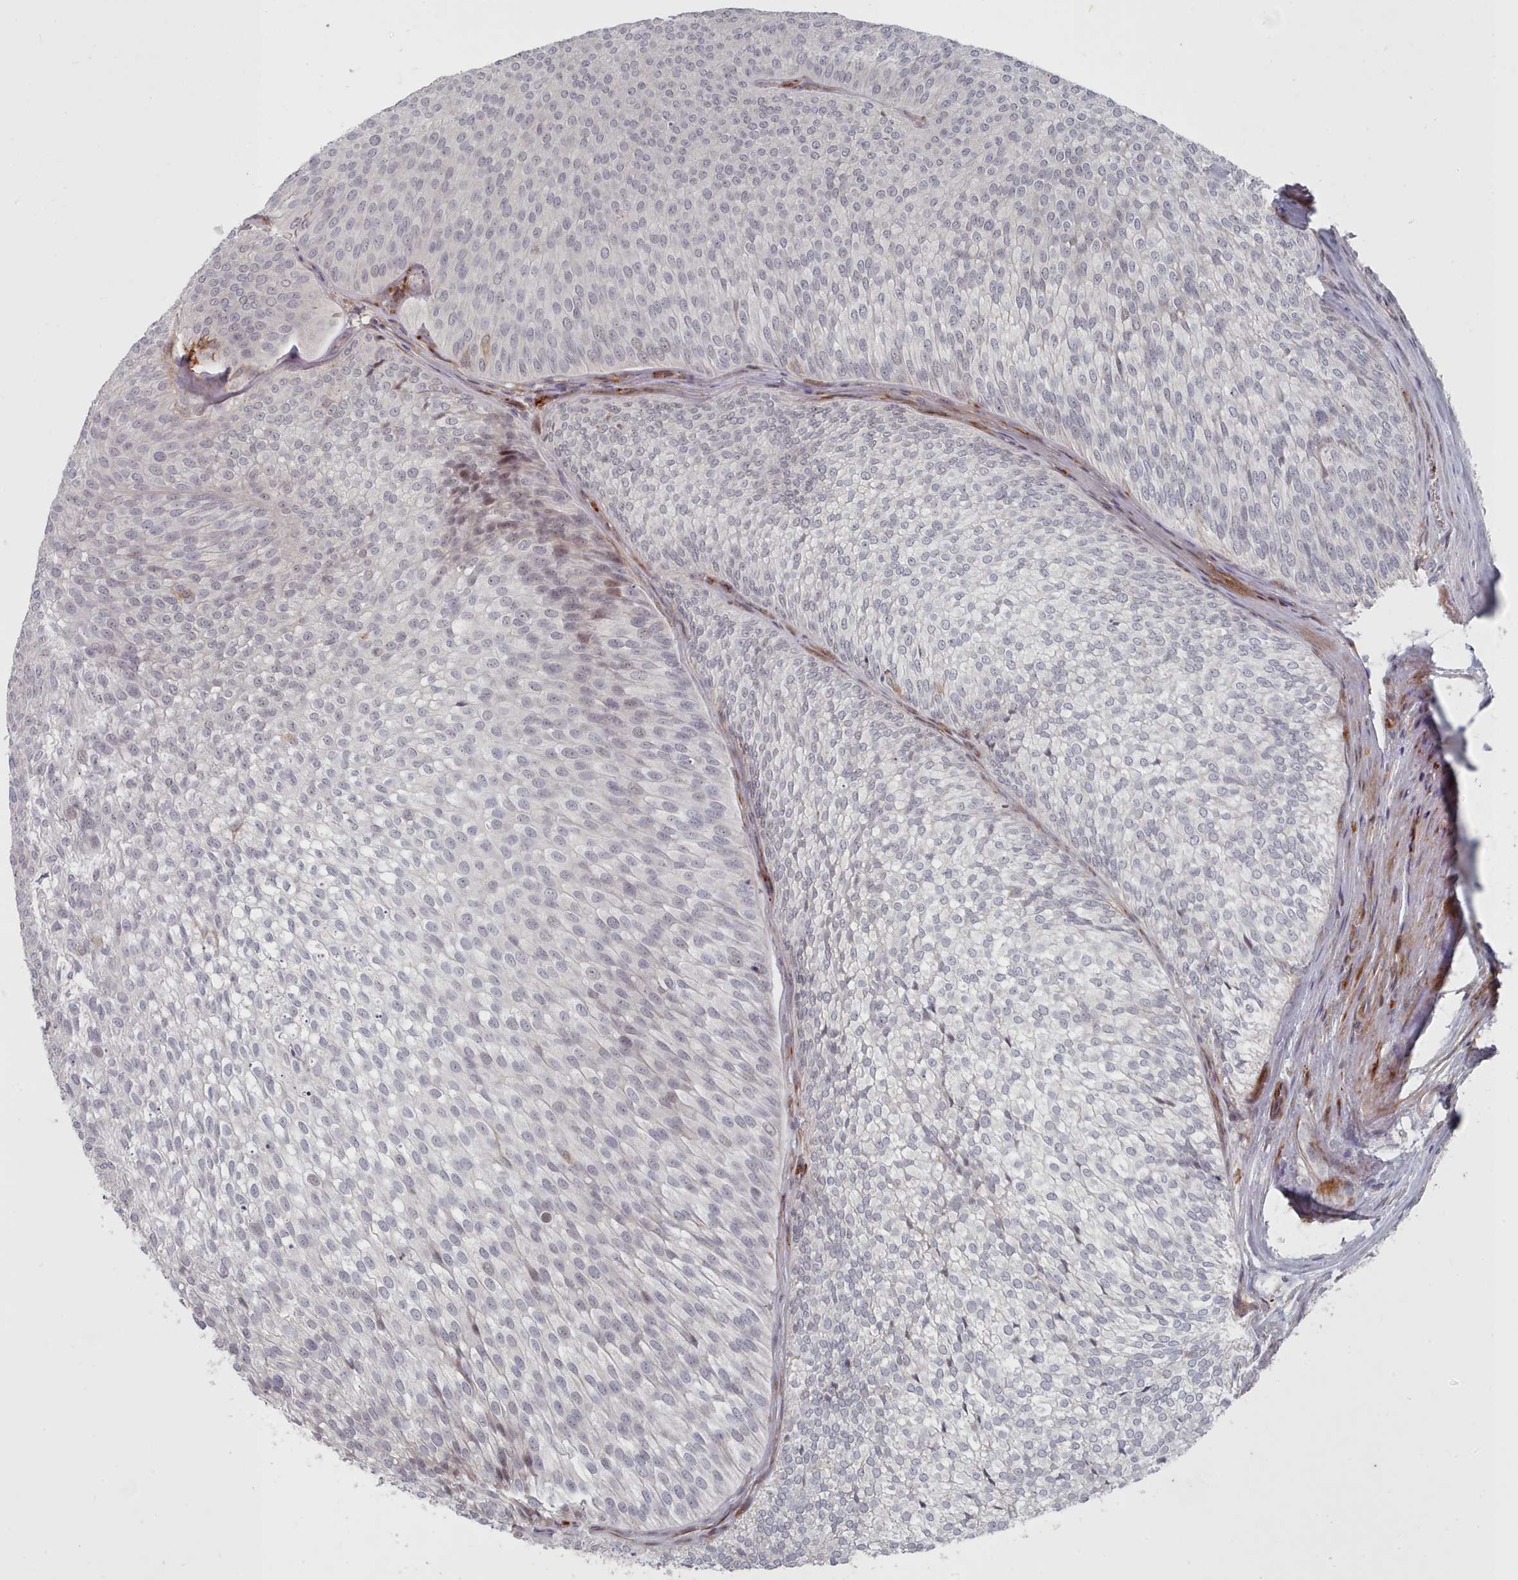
{"staining": {"intensity": "negative", "quantity": "none", "location": "none"}, "tissue": "urothelial cancer", "cell_type": "Tumor cells", "image_type": "cancer", "snomed": [{"axis": "morphology", "description": "Urothelial carcinoma, Low grade"}, {"axis": "topography", "description": "Urinary bladder"}], "caption": "There is no significant staining in tumor cells of low-grade urothelial carcinoma. (Immunohistochemistry, brightfield microscopy, high magnification).", "gene": "COL8A2", "patient": {"sex": "male", "age": 91}}